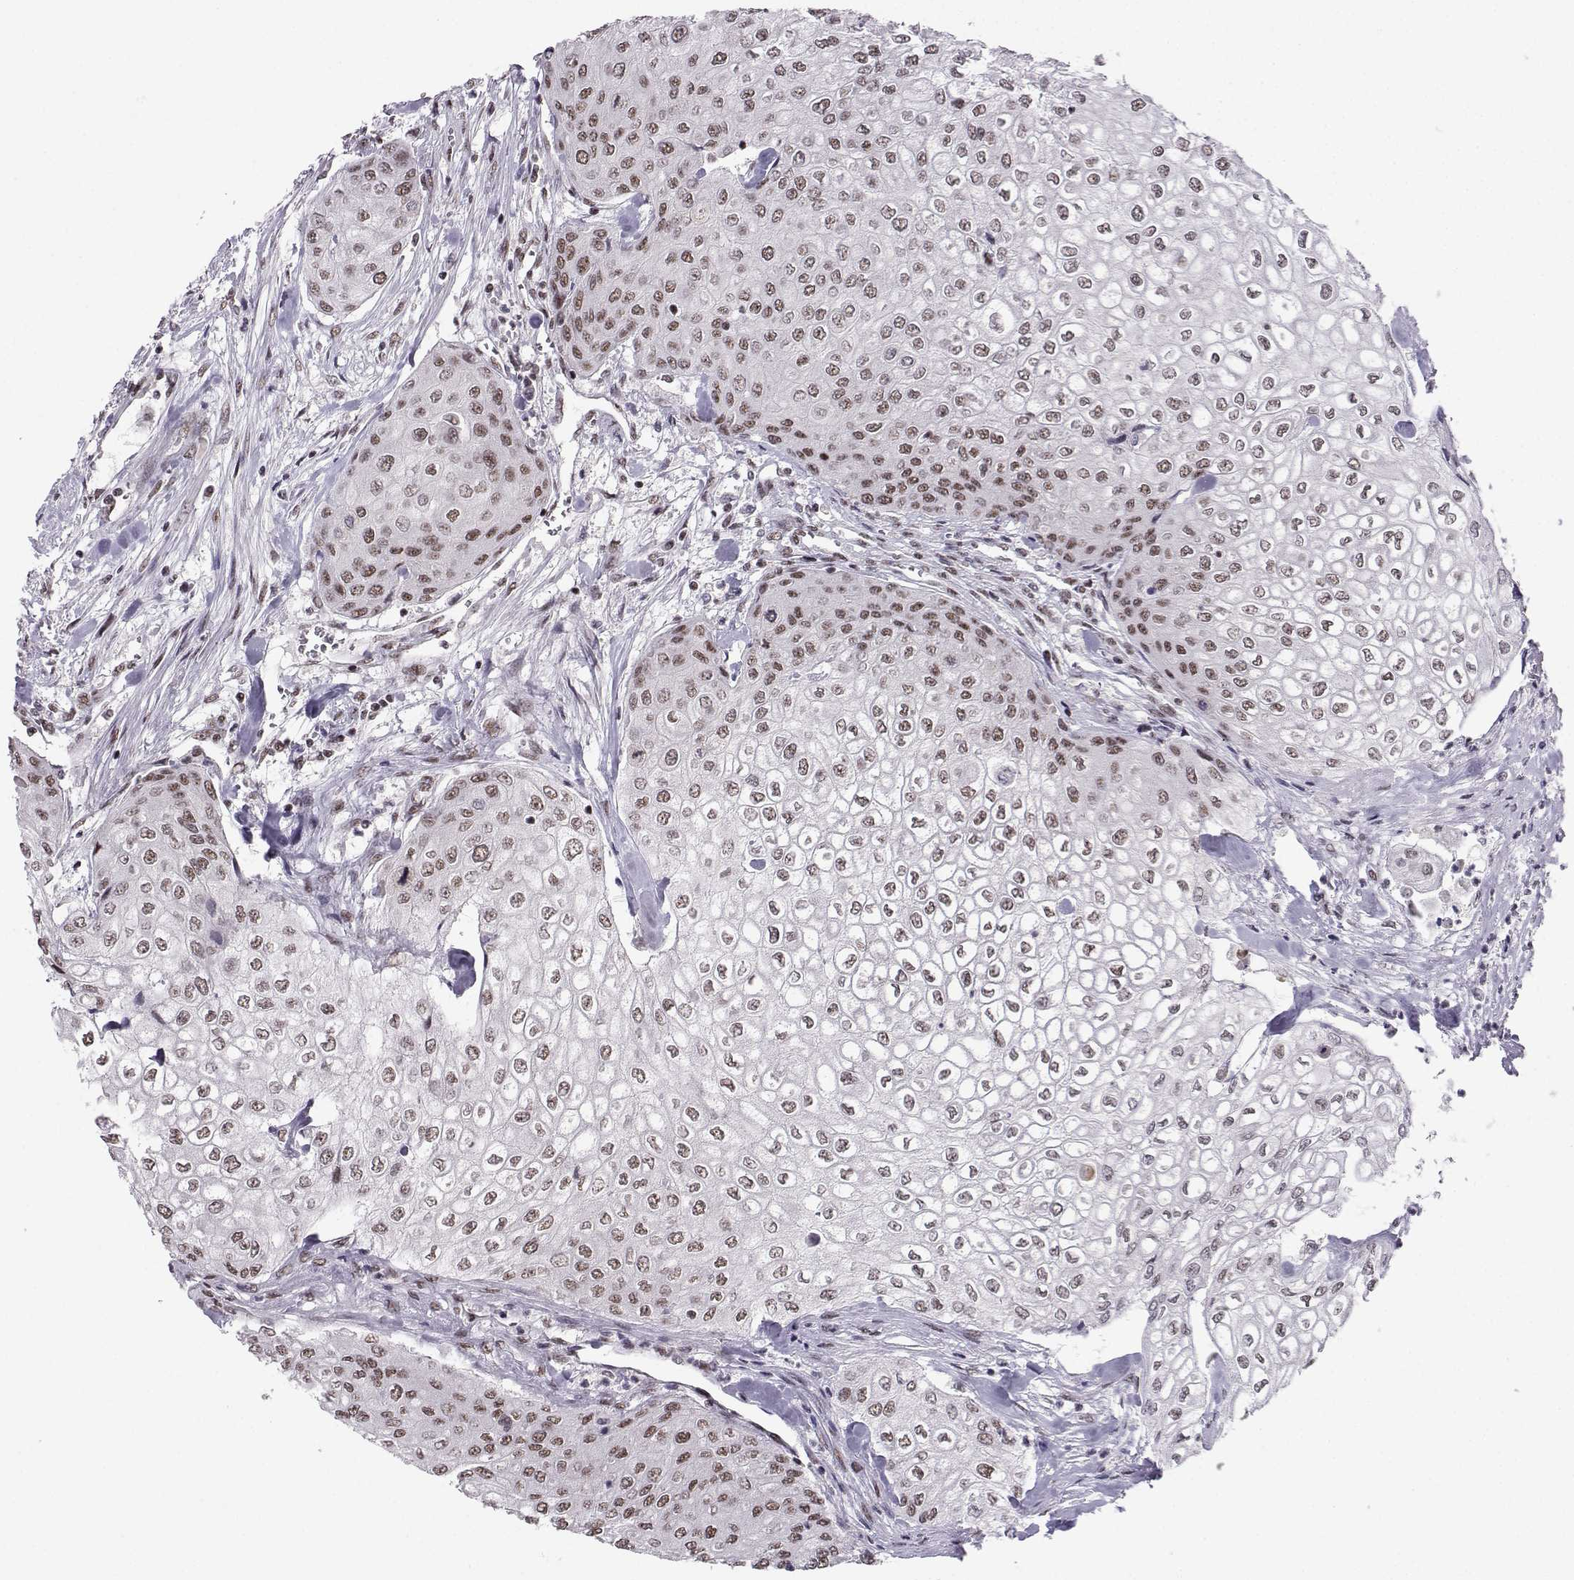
{"staining": {"intensity": "moderate", "quantity": ">75%", "location": "nuclear"}, "tissue": "urothelial cancer", "cell_type": "Tumor cells", "image_type": "cancer", "snomed": [{"axis": "morphology", "description": "Urothelial carcinoma, High grade"}, {"axis": "topography", "description": "Urinary bladder"}], "caption": "A medium amount of moderate nuclear expression is identified in about >75% of tumor cells in urothelial cancer tissue. (Brightfield microscopy of DAB IHC at high magnification).", "gene": "LIN28A", "patient": {"sex": "male", "age": 62}}